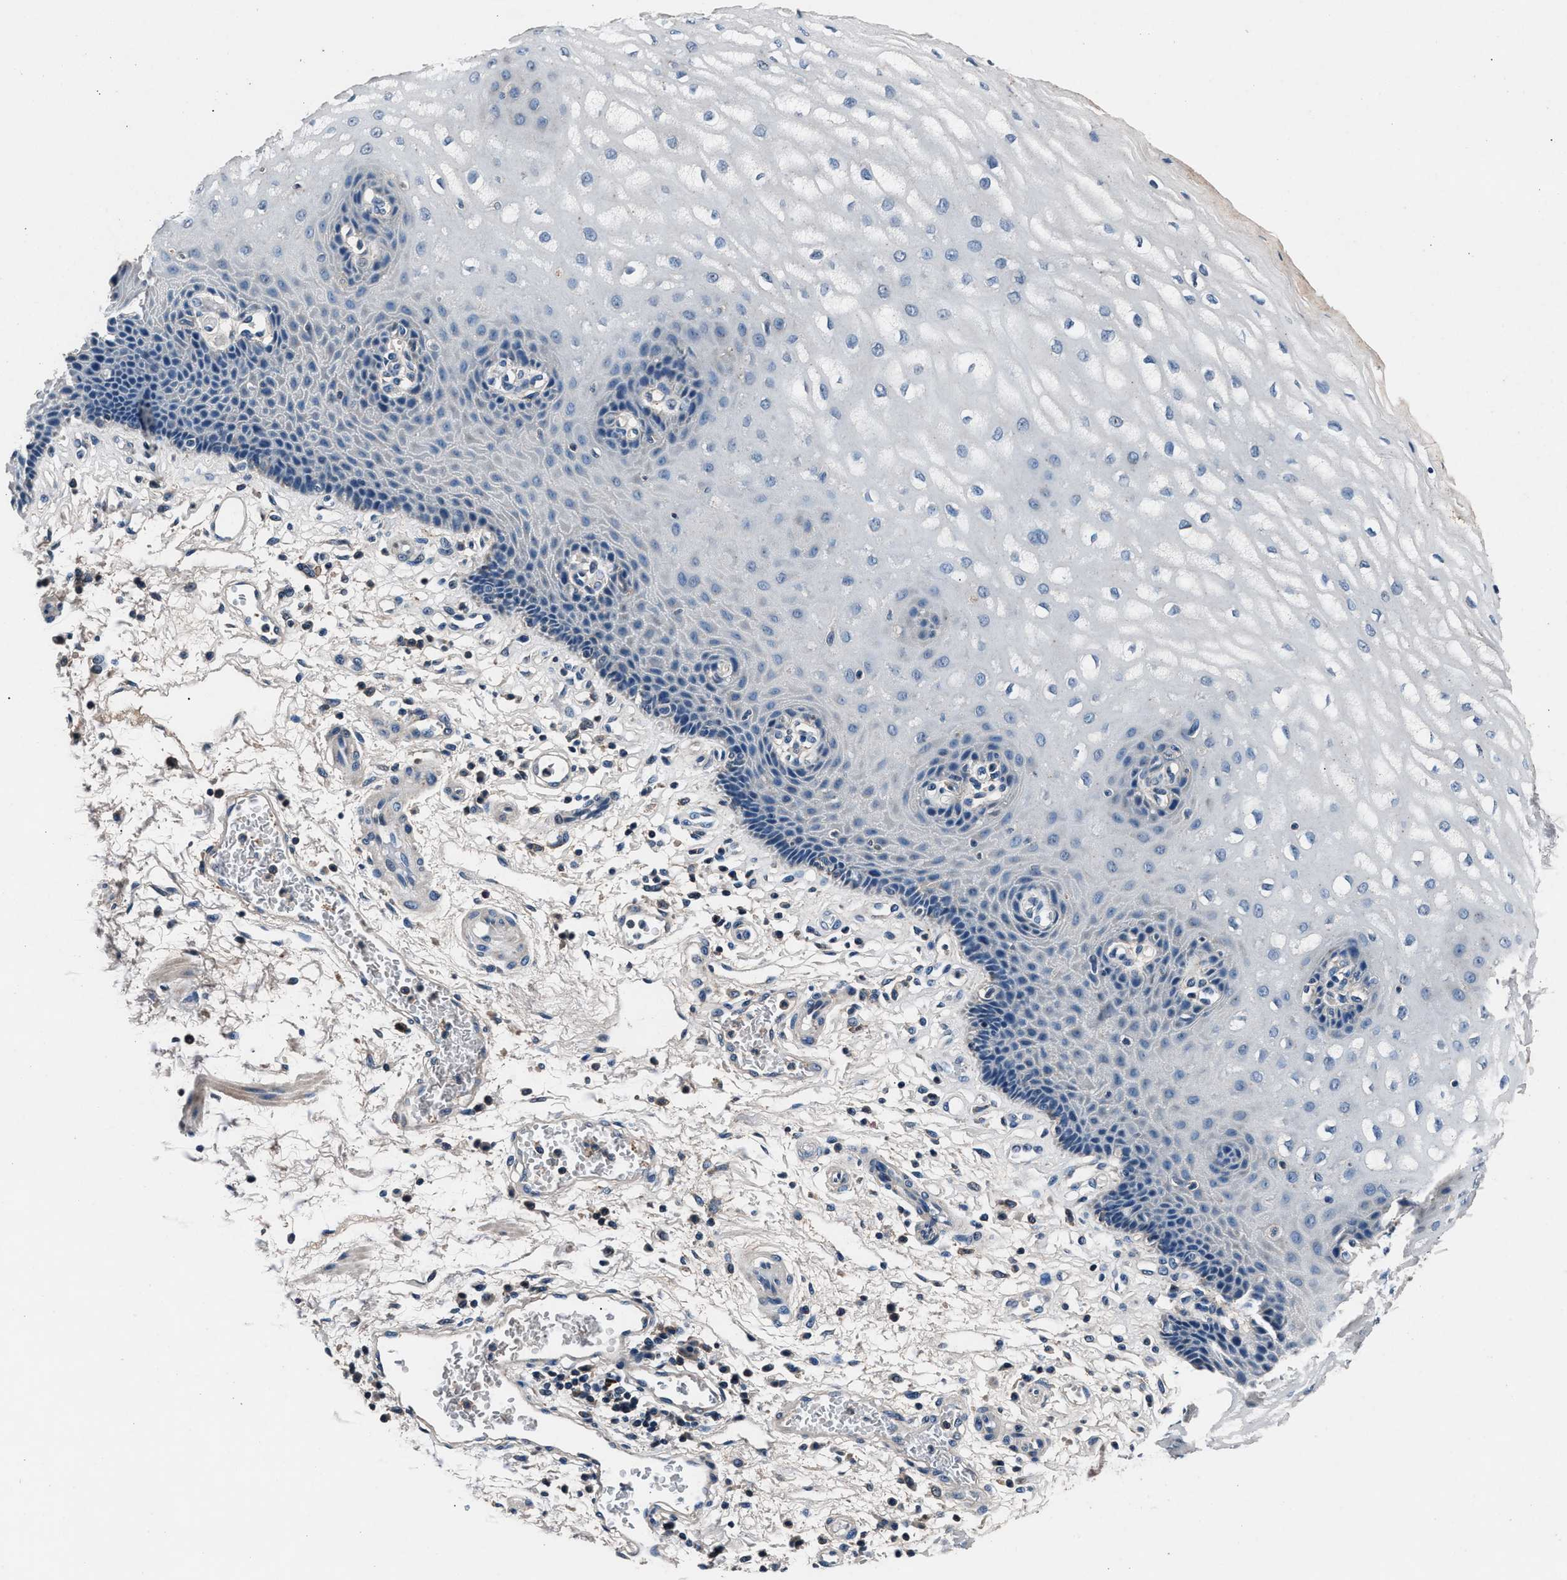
{"staining": {"intensity": "negative", "quantity": "none", "location": "none"}, "tissue": "esophagus", "cell_type": "Squamous epithelial cells", "image_type": "normal", "snomed": [{"axis": "morphology", "description": "Normal tissue, NOS"}, {"axis": "topography", "description": "Esophagus"}], "caption": "Immunohistochemistry photomicrograph of unremarkable esophagus: human esophagus stained with DAB (3,3'-diaminobenzidine) reveals no significant protein staining in squamous epithelial cells. (Brightfield microscopy of DAB (3,3'-diaminobenzidine) immunohistochemistry (IHC) at high magnification).", "gene": "DENND6B", "patient": {"sex": "male", "age": 54}}